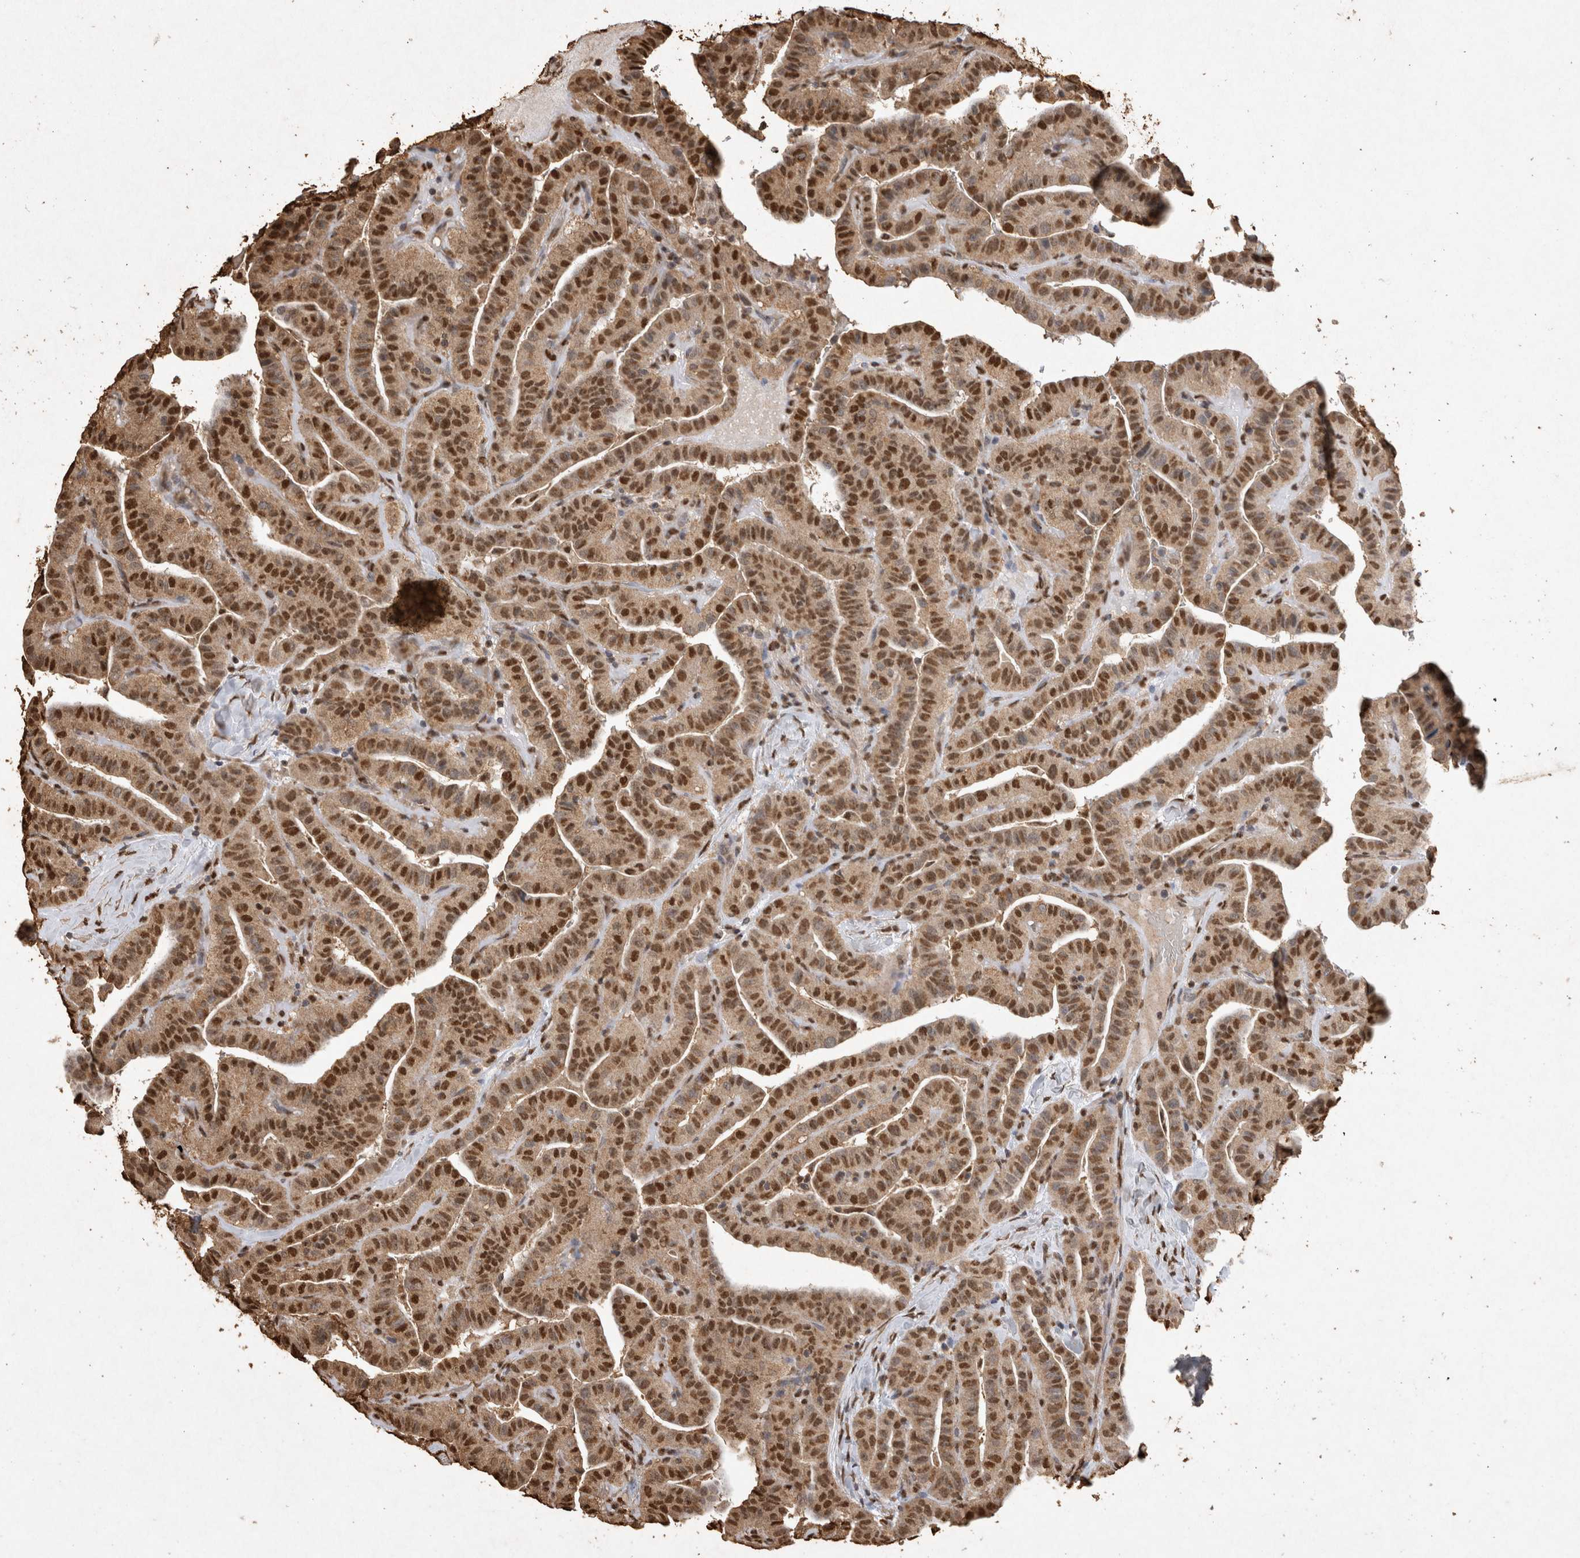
{"staining": {"intensity": "moderate", "quantity": ">75%", "location": "cytoplasmic/membranous,nuclear"}, "tissue": "thyroid cancer", "cell_type": "Tumor cells", "image_type": "cancer", "snomed": [{"axis": "morphology", "description": "Papillary adenocarcinoma, NOS"}, {"axis": "topography", "description": "Thyroid gland"}], "caption": "A high-resolution micrograph shows immunohistochemistry staining of papillary adenocarcinoma (thyroid), which displays moderate cytoplasmic/membranous and nuclear positivity in about >75% of tumor cells.", "gene": "OAS2", "patient": {"sex": "male", "age": 77}}